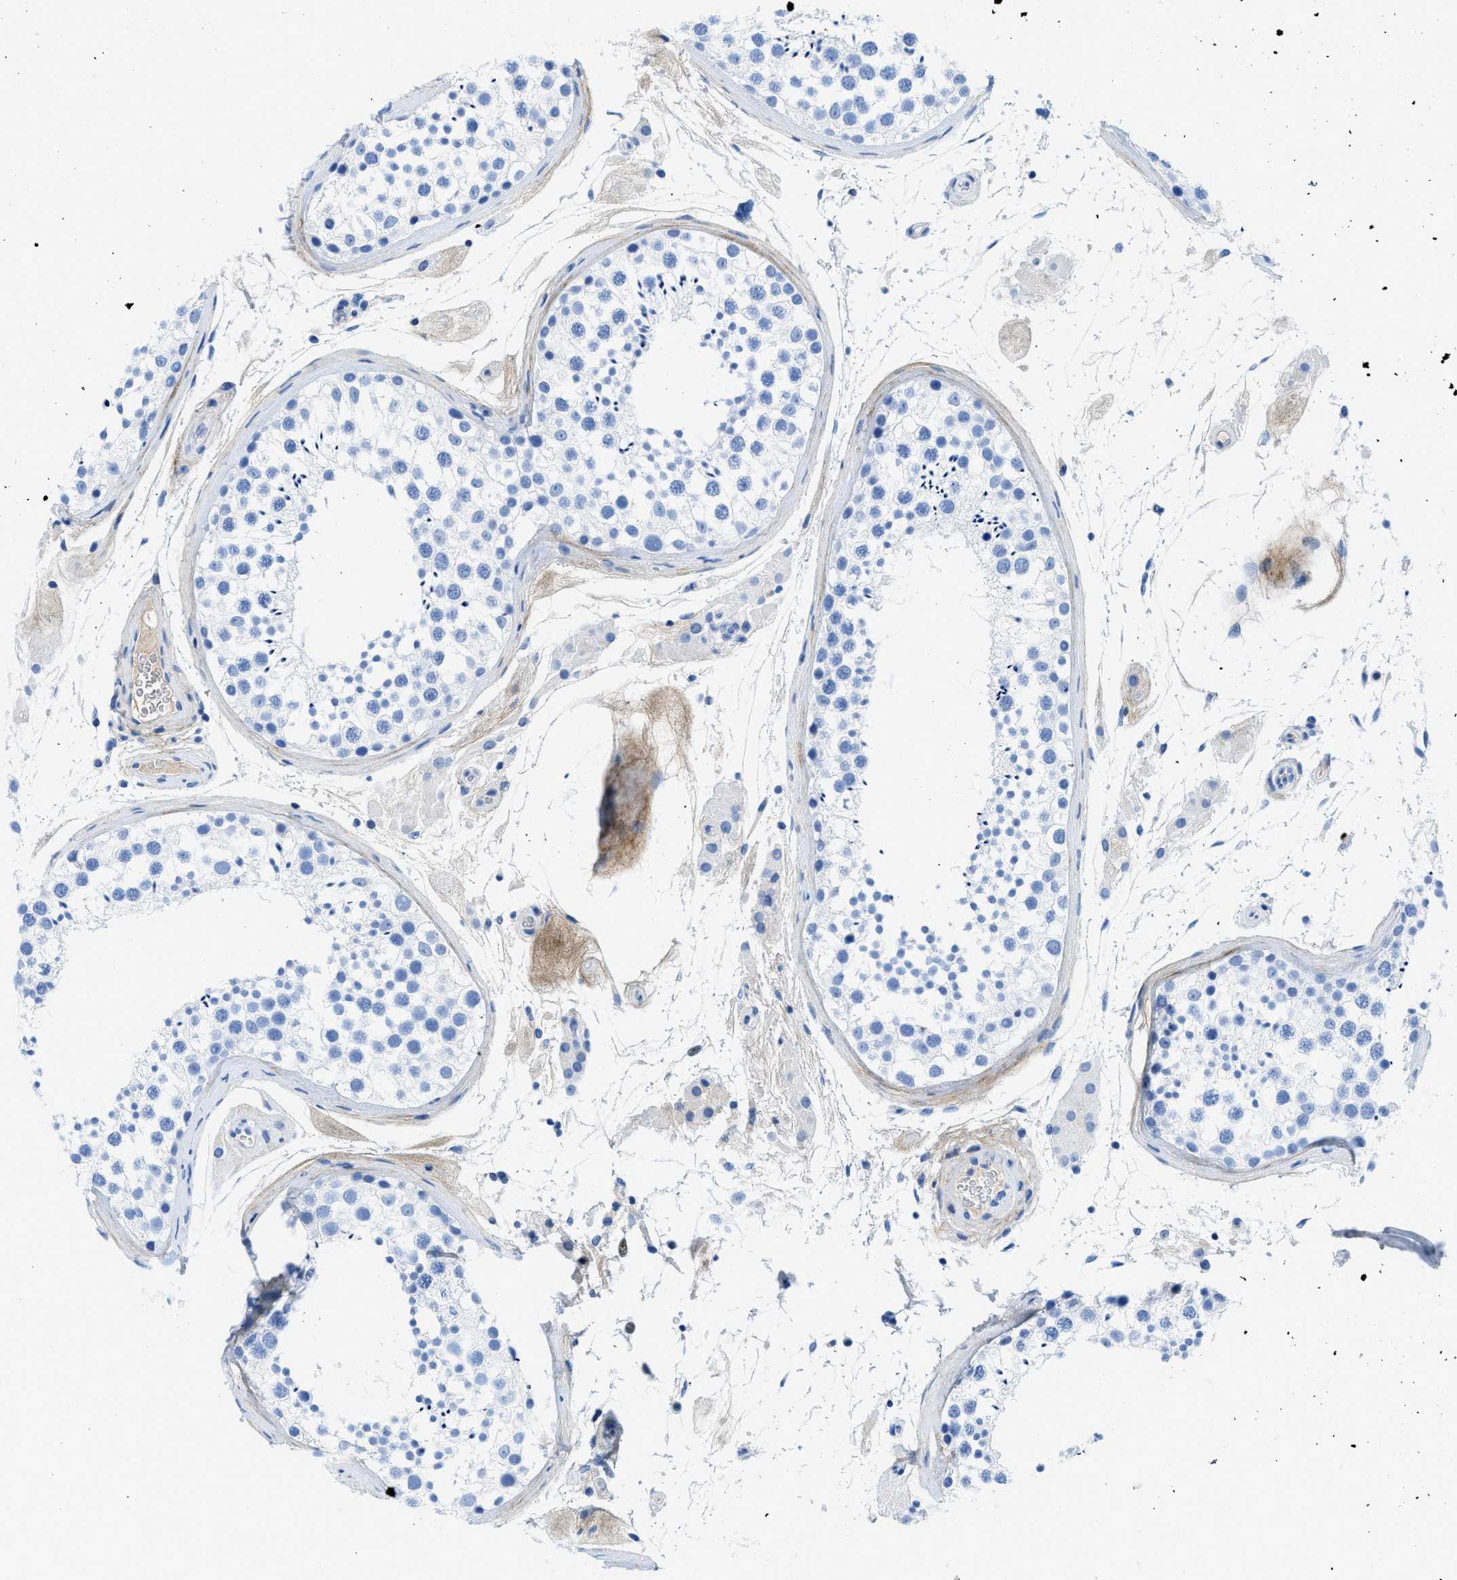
{"staining": {"intensity": "negative", "quantity": "none", "location": "none"}, "tissue": "testis", "cell_type": "Cells in seminiferous ducts", "image_type": "normal", "snomed": [{"axis": "morphology", "description": "Normal tissue, NOS"}, {"axis": "topography", "description": "Testis"}], "caption": "This is a photomicrograph of IHC staining of normal testis, which shows no positivity in cells in seminiferous ducts. (IHC, brightfield microscopy, high magnification).", "gene": "COL3A1", "patient": {"sex": "male", "age": 46}}